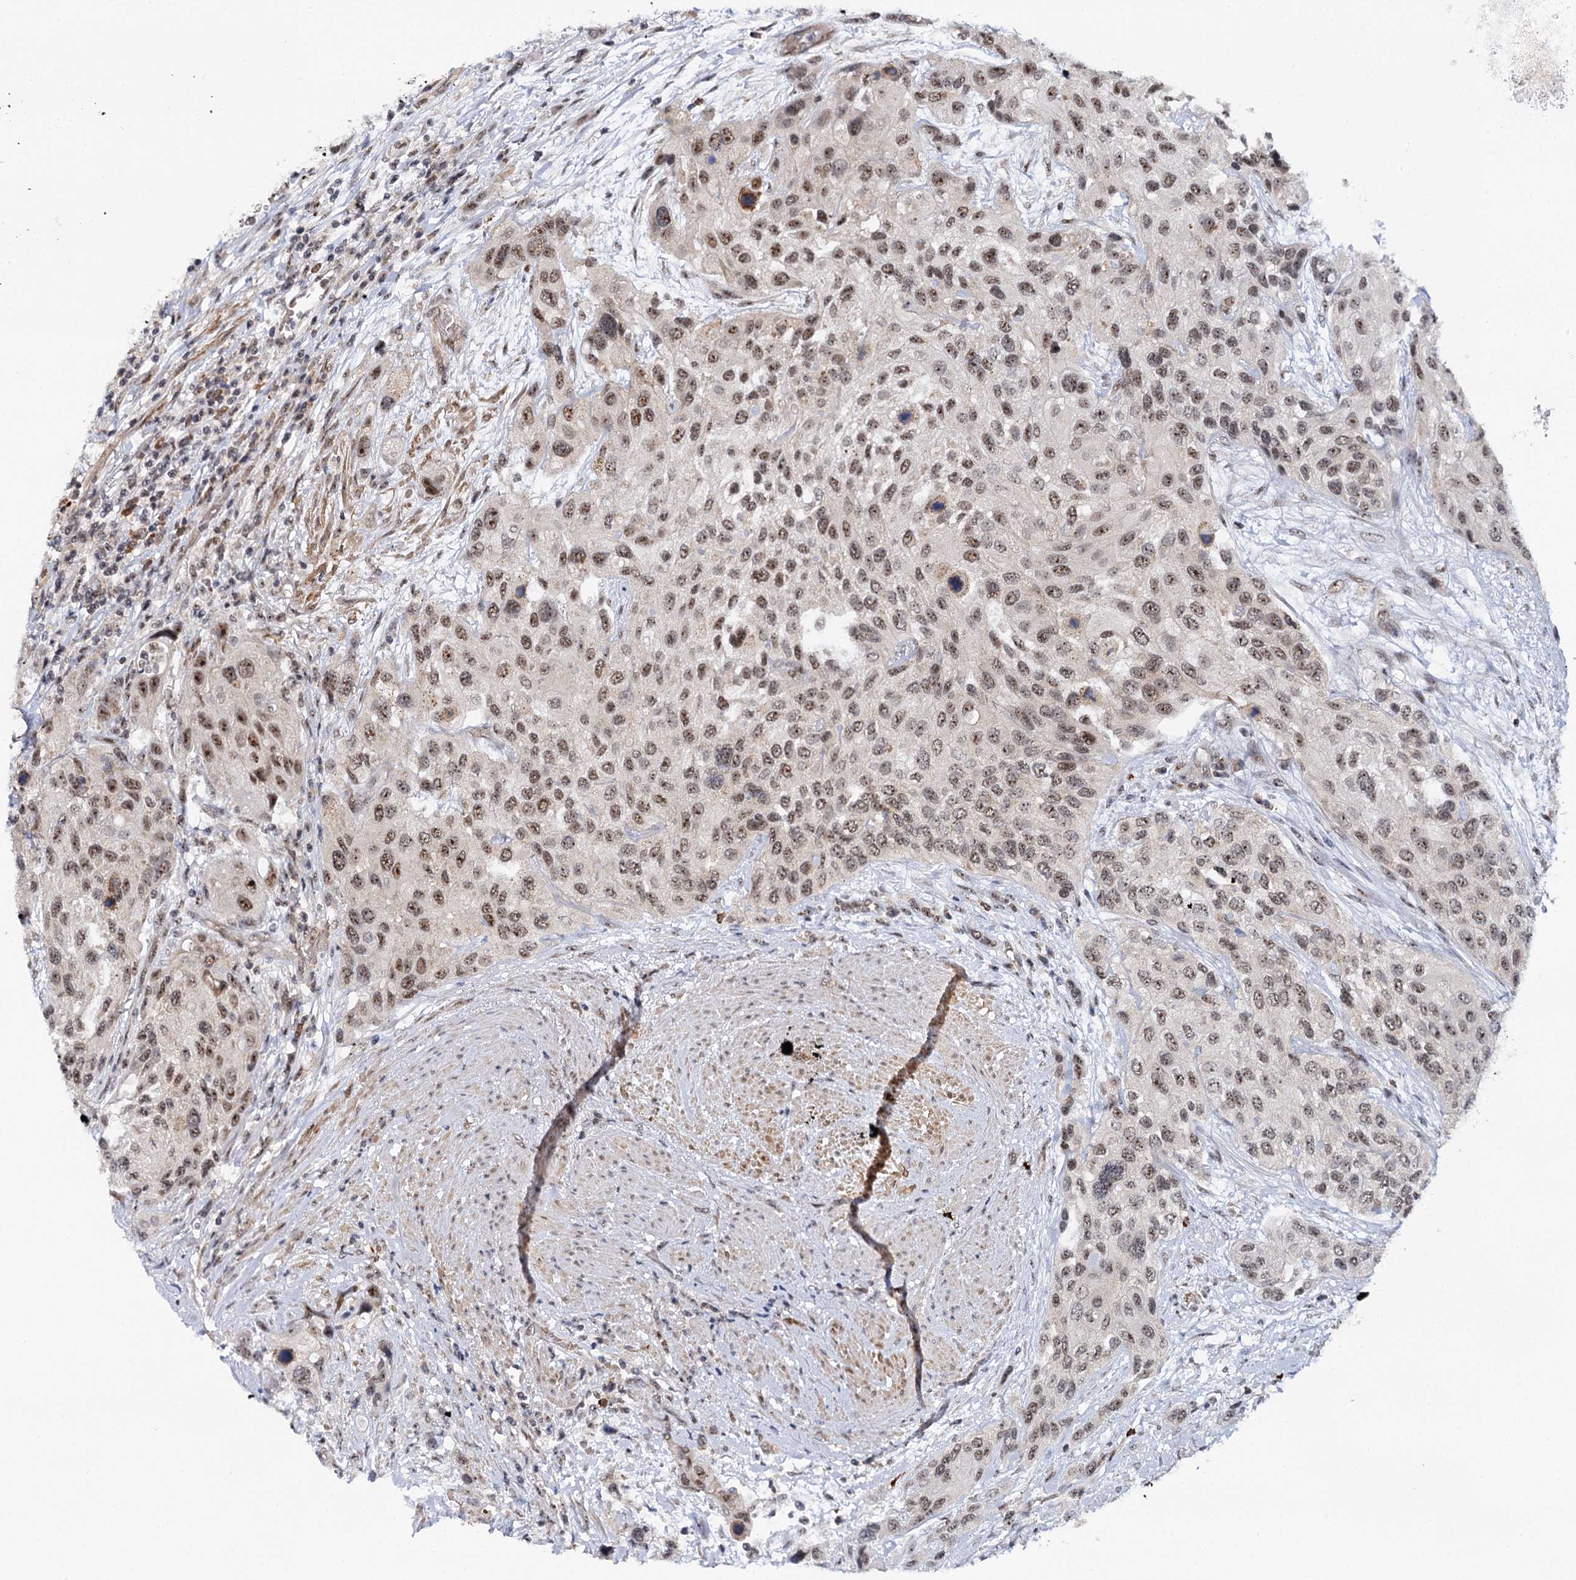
{"staining": {"intensity": "moderate", "quantity": ">75%", "location": "nuclear"}, "tissue": "urothelial cancer", "cell_type": "Tumor cells", "image_type": "cancer", "snomed": [{"axis": "morphology", "description": "Normal tissue, NOS"}, {"axis": "morphology", "description": "Urothelial carcinoma, High grade"}, {"axis": "topography", "description": "Vascular tissue"}, {"axis": "topography", "description": "Urinary bladder"}], "caption": "Immunohistochemistry photomicrograph of neoplastic tissue: human high-grade urothelial carcinoma stained using immunohistochemistry (IHC) displays medium levels of moderate protein expression localized specifically in the nuclear of tumor cells, appearing as a nuclear brown color.", "gene": "BUD13", "patient": {"sex": "female", "age": 56}}